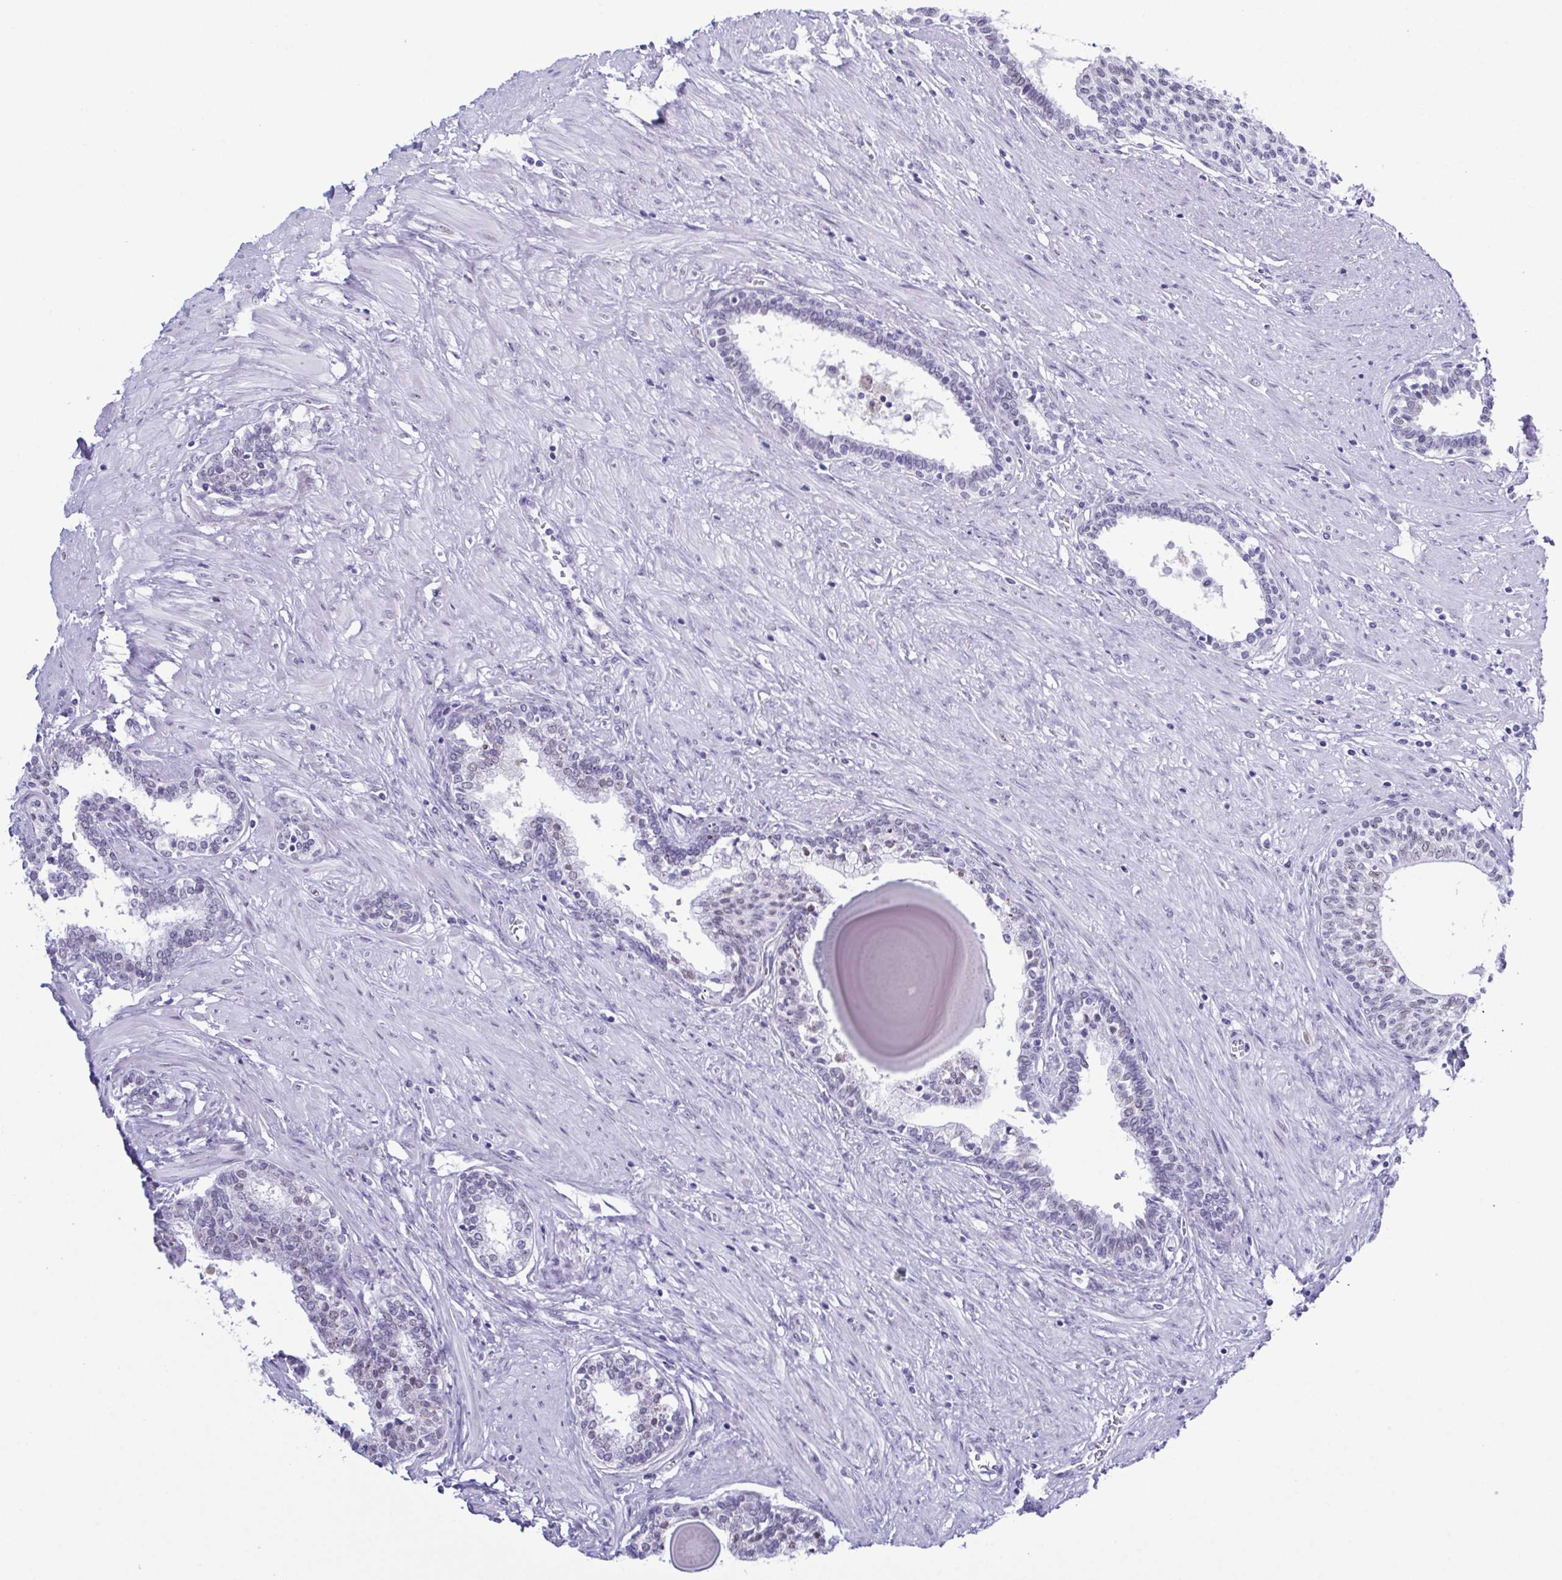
{"staining": {"intensity": "negative", "quantity": "none", "location": "none"}, "tissue": "prostate", "cell_type": "Glandular cells", "image_type": "normal", "snomed": [{"axis": "morphology", "description": "Normal tissue, NOS"}, {"axis": "topography", "description": "Prostate"}], "caption": "High magnification brightfield microscopy of normal prostate stained with DAB (3,3'-diaminobenzidine) (brown) and counterstained with hematoxylin (blue): glandular cells show no significant expression. (Brightfield microscopy of DAB immunohistochemistry at high magnification).", "gene": "SUGP2", "patient": {"sex": "male", "age": 55}}